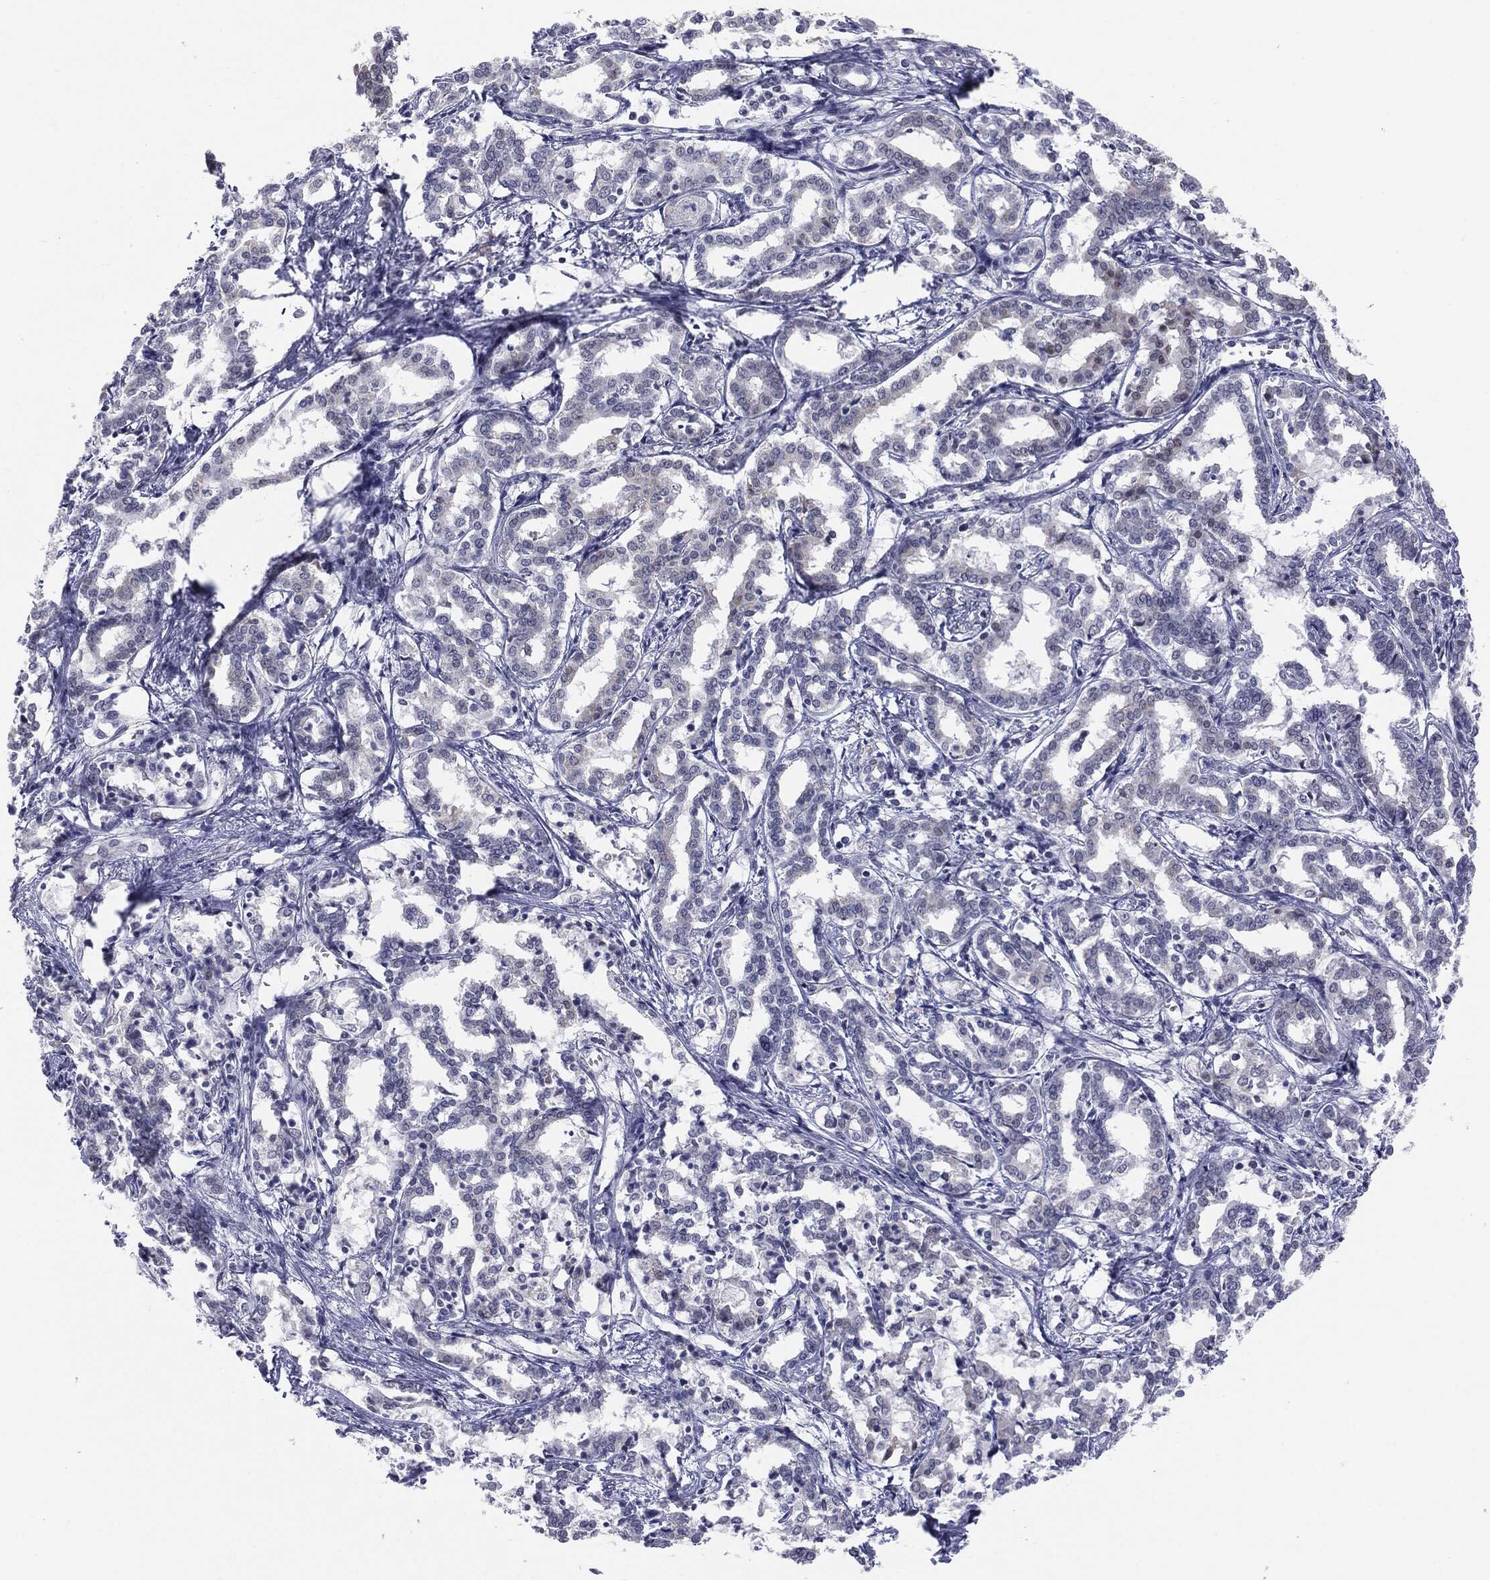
{"staining": {"intensity": "negative", "quantity": "none", "location": "none"}, "tissue": "liver cancer", "cell_type": "Tumor cells", "image_type": "cancer", "snomed": [{"axis": "morphology", "description": "Cholangiocarcinoma"}, {"axis": "topography", "description": "Liver"}], "caption": "A photomicrograph of liver cholangiocarcinoma stained for a protein displays no brown staining in tumor cells.", "gene": "SLC5A5", "patient": {"sex": "female", "age": 47}}